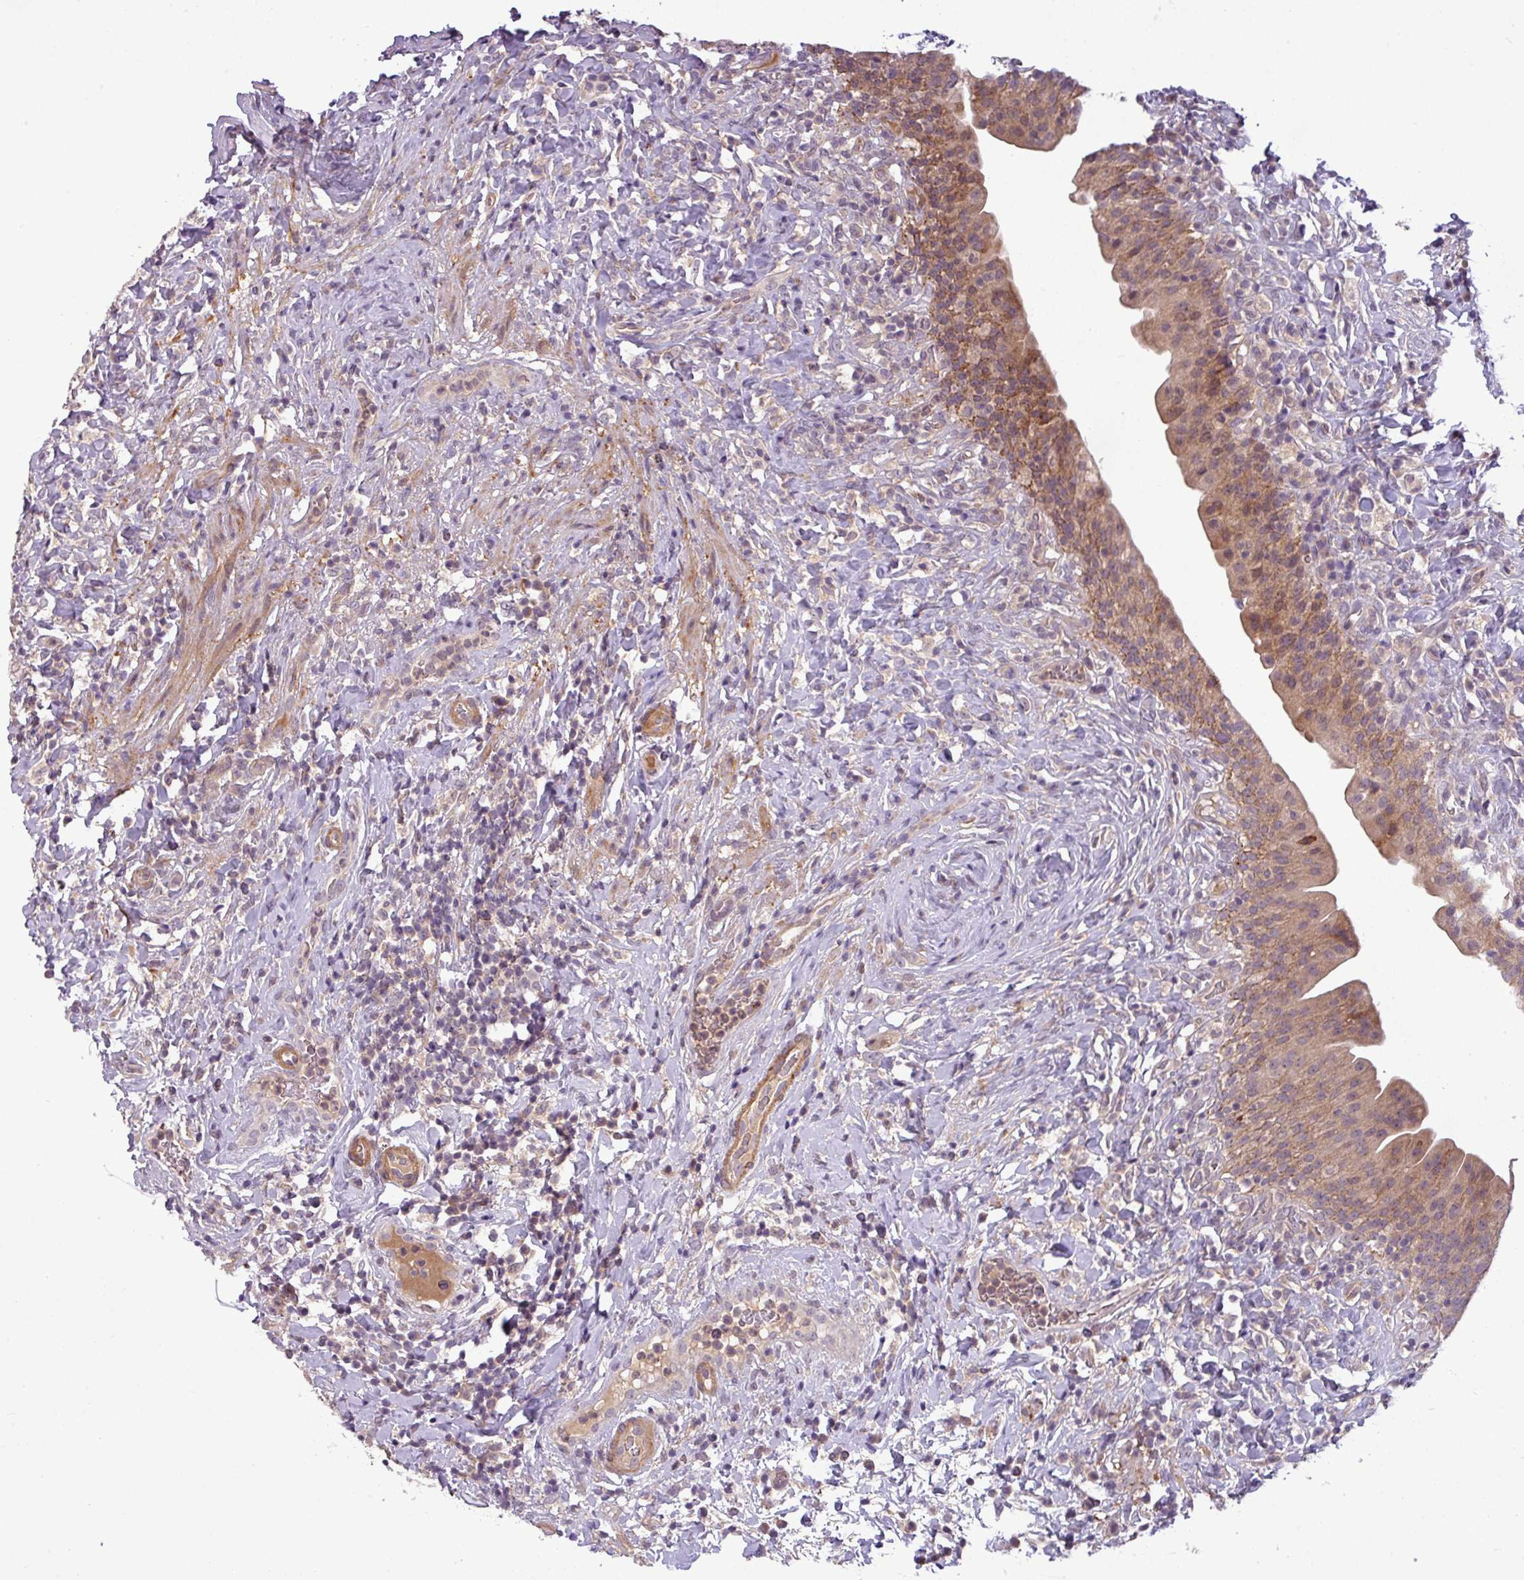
{"staining": {"intensity": "strong", "quantity": ">75%", "location": "cytoplasmic/membranous"}, "tissue": "urinary bladder", "cell_type": "Urothelial cells", "image_type": "normal", "snomed": [{"axis": "morphology", "description": "Normal tissue, NOS"}, {"axis": "morphology", "description": "Inflammation, NOS"}, {"axis": "topography", "description": "Urinary bladder"}], "caption": "Immunohistochemical staining of unremarkable human urinary bladder shows >75% levels of strong cytoplasmic/membranous protein expression in approximately >75% of urothelial cells. The staining was performed using DAB to visualize the protein expression in brown, while the nuclei were stained in blue with hematoxylin (Magnification: 20x).", "gene": "ZNF35", "patient": {"sex": "male", "age": 64}}